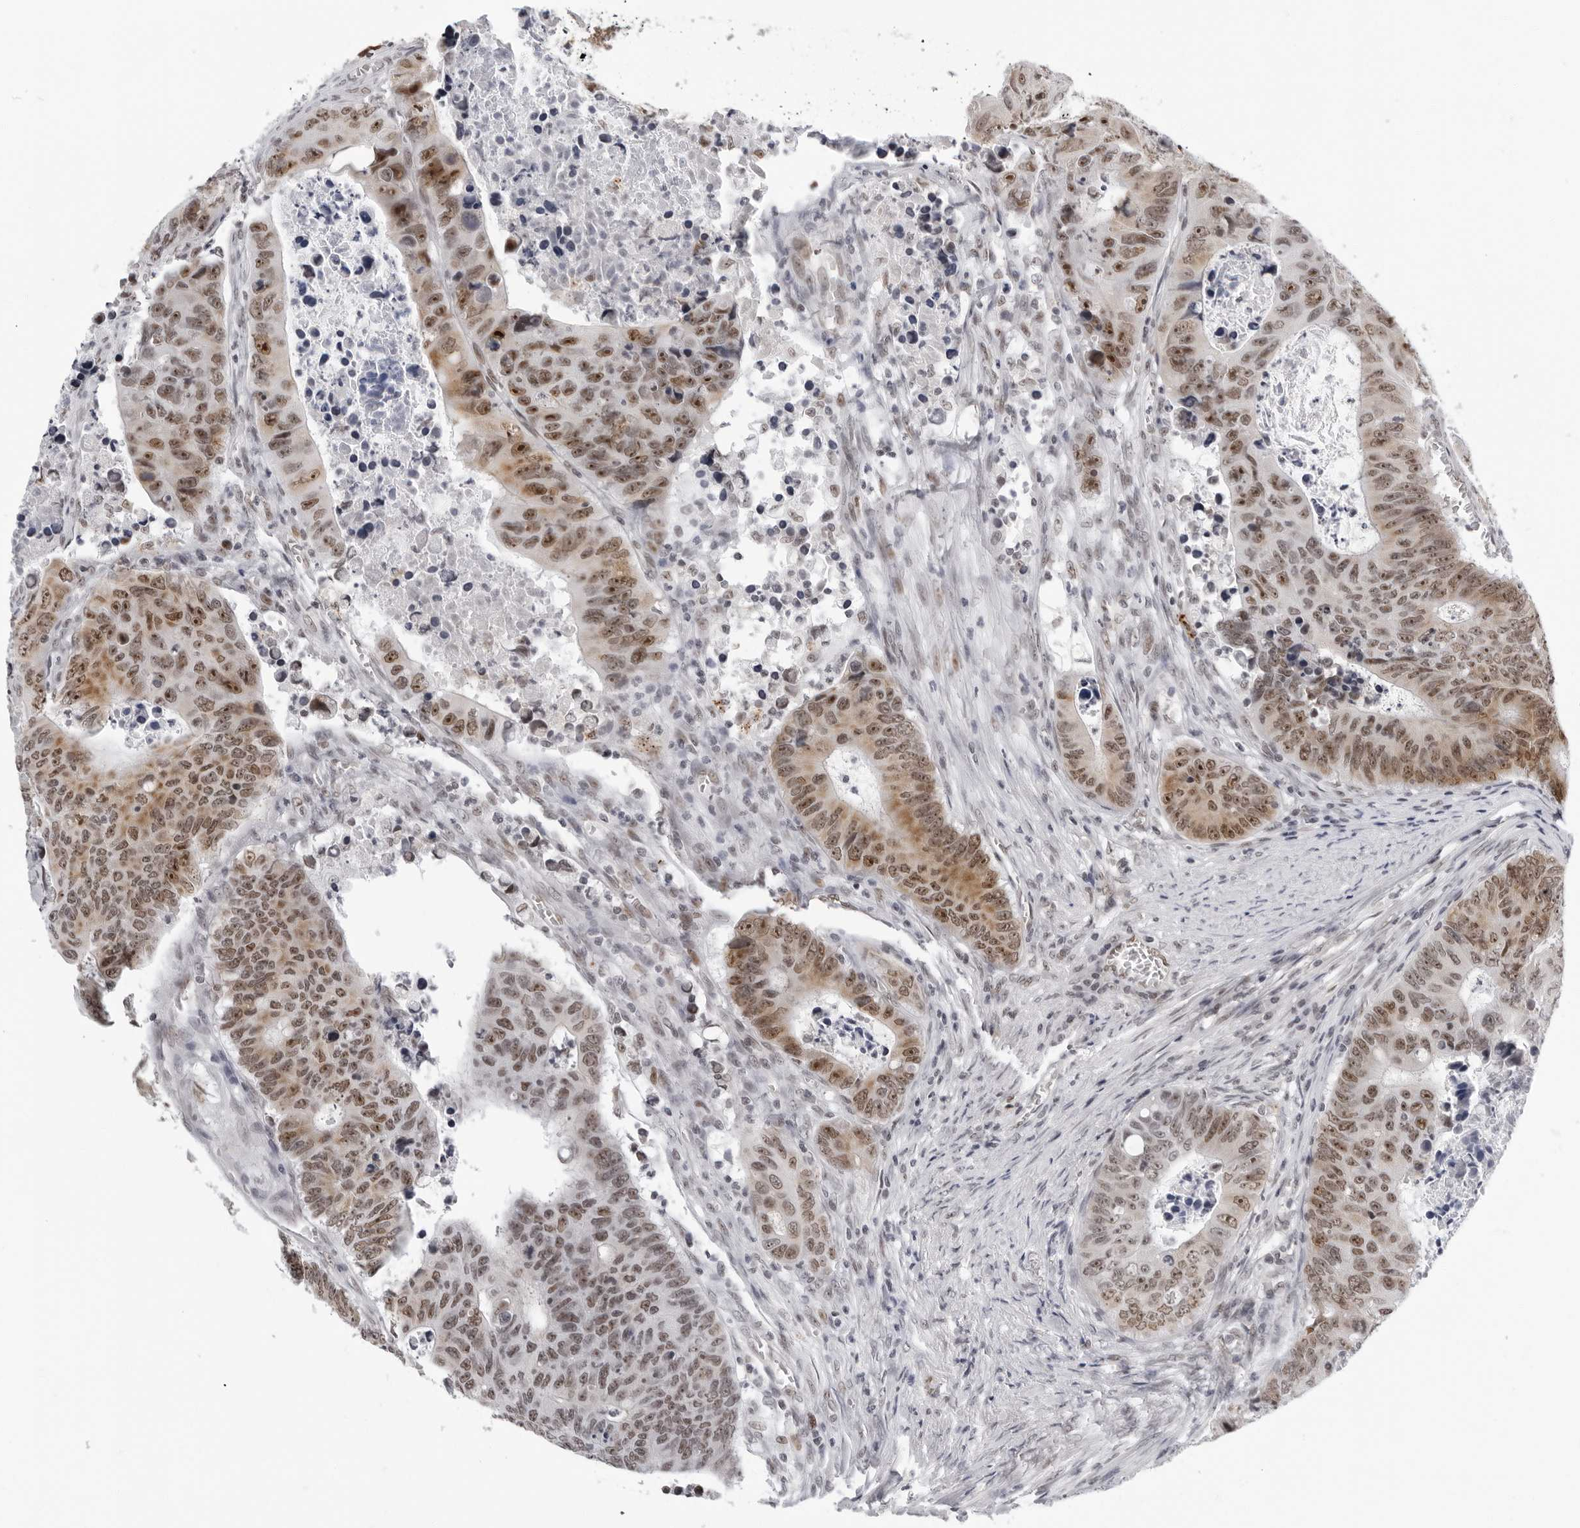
{"staining": {"intensity": "moderate", "quantity": ">75%", "location": "cytoplasmic/membranous,nuclear"}, "tissue": "colorectal cancer", "cell_type": "Tumor cells", "image_type": "cancer", "snomed": [{"axis": "morphology", "description": "Adenocarcinoma, NOS"}, {"axis": "topography", "description": "Colon"}], "caption": "Brown immunohistochemical staining in human adenocarcinoma (colorectal) demonstrates moderate cytoplasmic/membranous and nuclear expression in about >75% of tumor cells.", "gene": "USP1", "patient": {"sex": "male", "age": 87}}